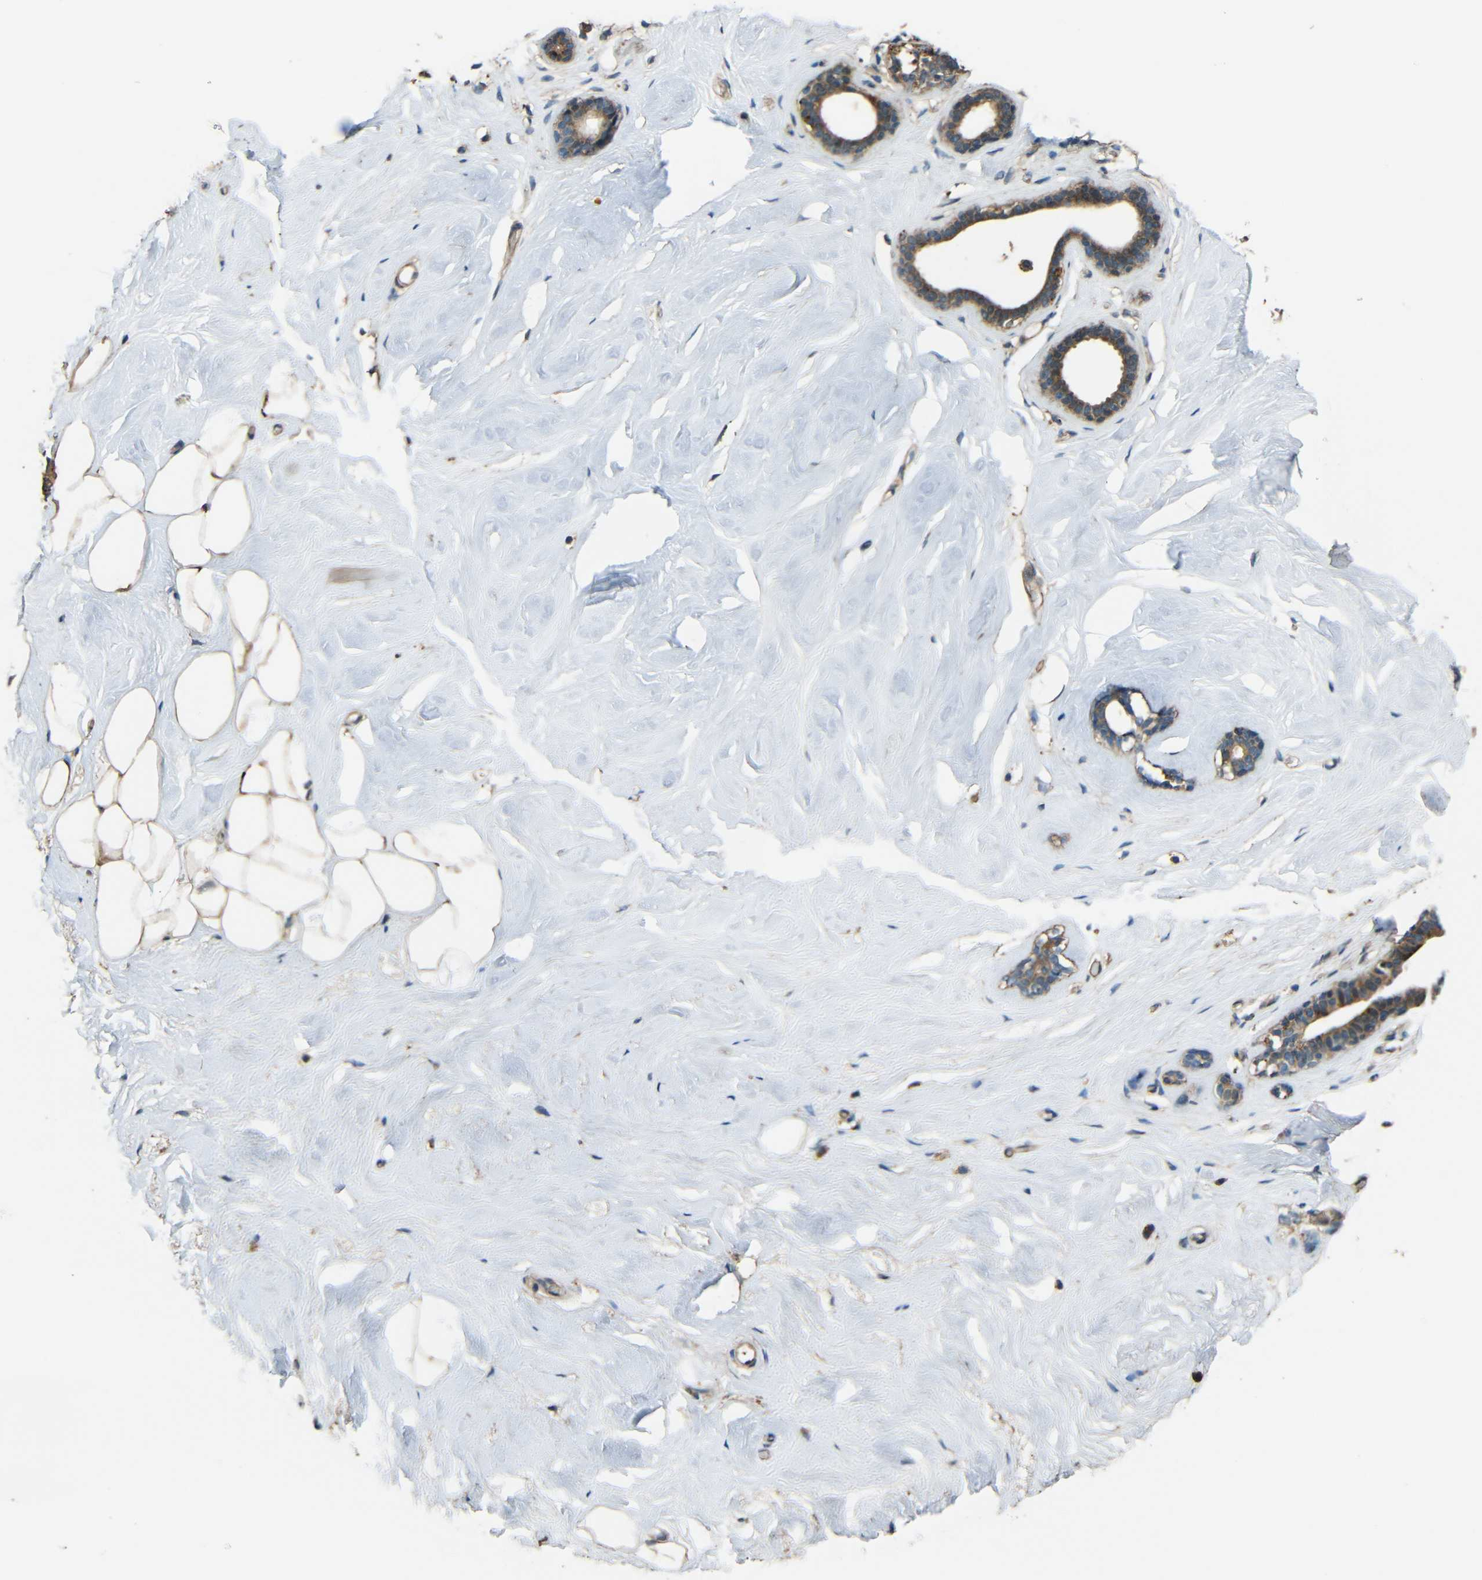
{"staining": {"intensity": "moderate", "quantity": ">75%", "location": "cytoplasmic/membranous"}, "tissue": "breast", "cell_type": "Adipocytes", "image_type": "normal", "snomed": [{"axis": "morphology", "description": "Normal tissue, NOS"}, {"axis": "topography", "description": "Breast"}], "caption": "Immunohistochemistry of normal breast demonstrates medium levels of moderate cytoplasmic/membranous expression in about >75% of adipocytes.", "gene": "ACACA", "patient": {"sex": "female", "age": 75}}